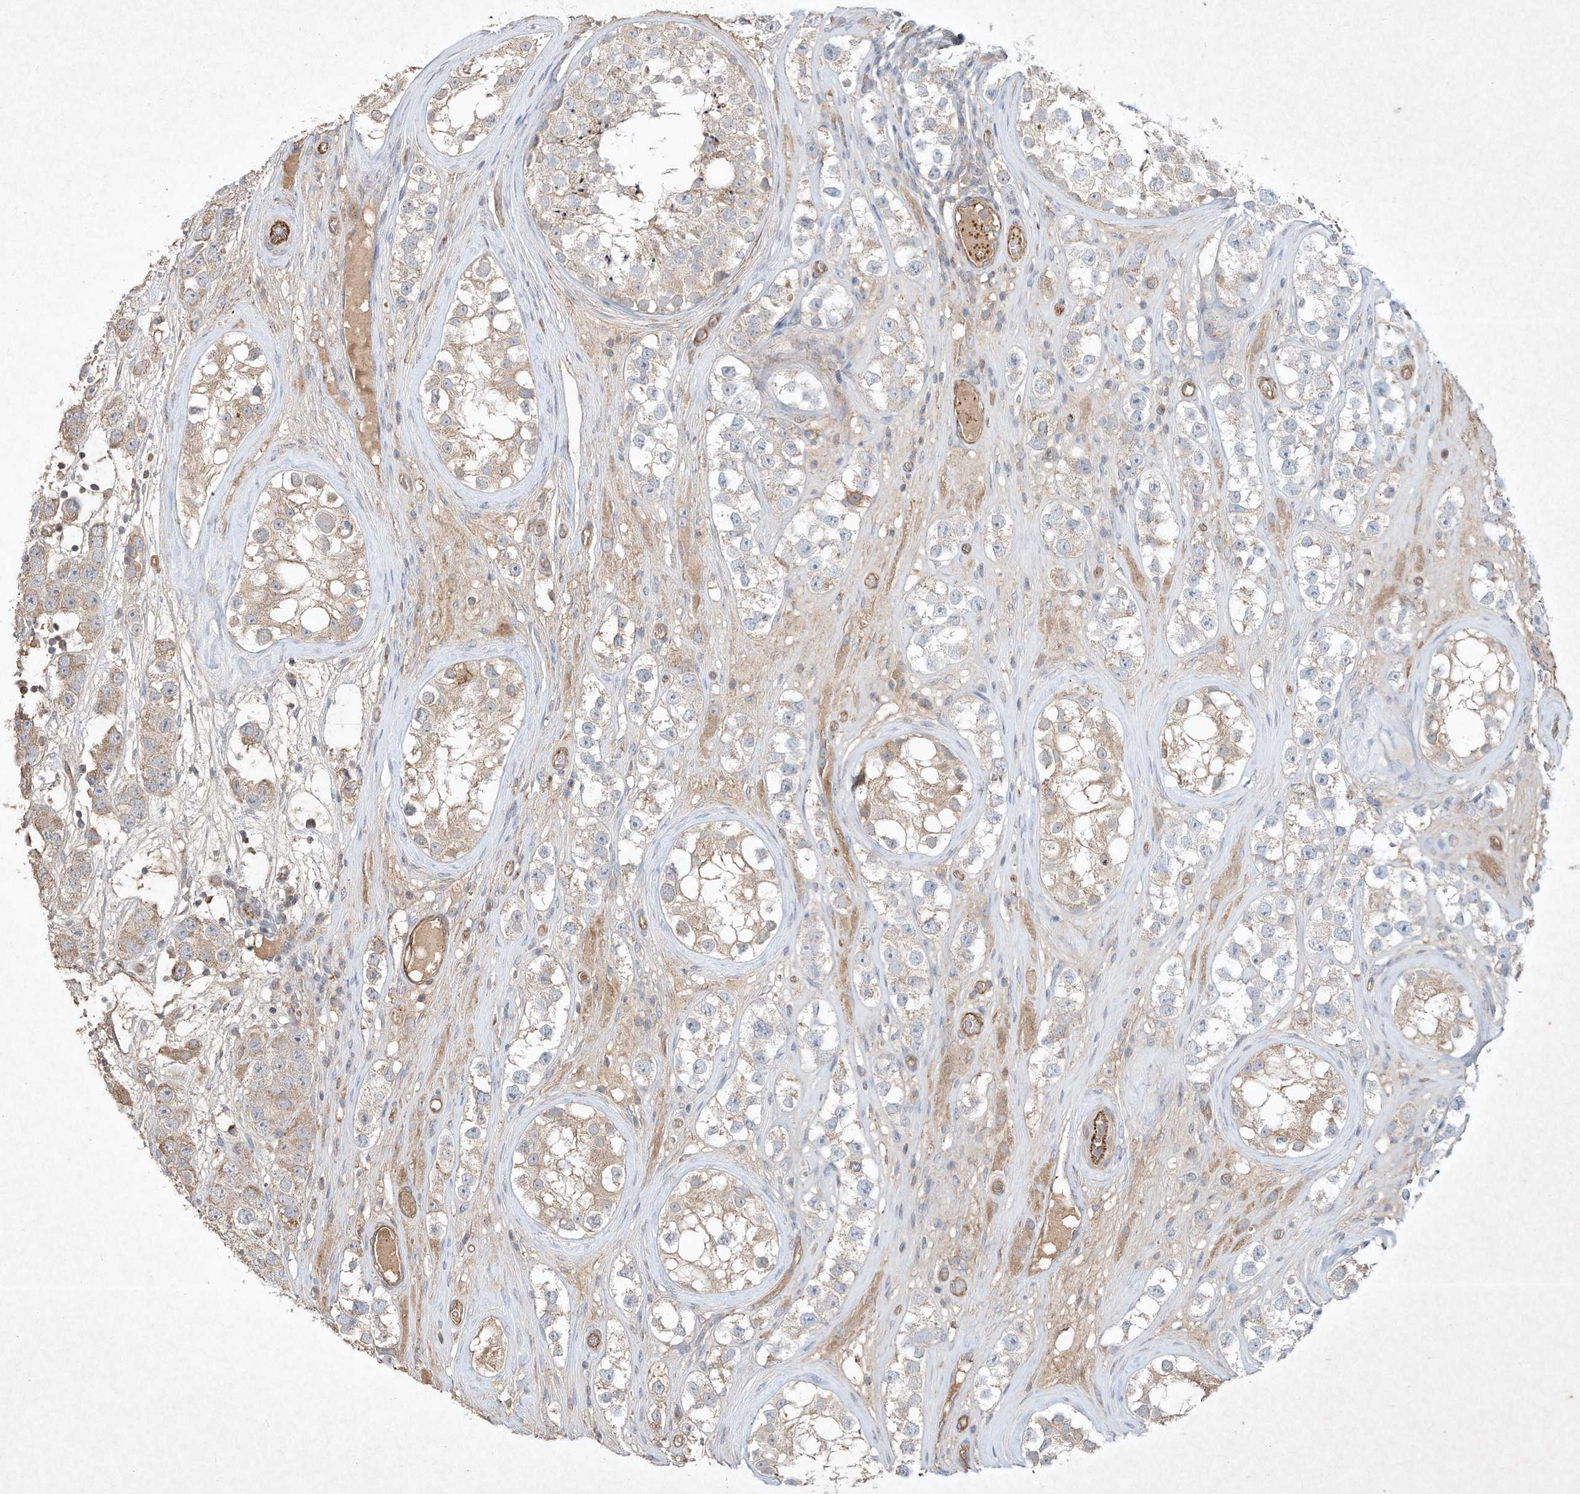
{"staining": {"intensity": "weak", "quantity": "25%-75%", "location": "cytoplasmic/membranous"}, "tissue": "testis cancer", "cell_type": "Tumor cells", "image_type": "cancer", "snomed": [{"axis": "morphology", "description": "Seminoma, NOS"}, {"axis": "topography", "description": "Testis"}], "caption": "Tumor cells show low levels of weak cytoplasmic/membranous expression in approximately 25%-75% of cells in human seminoma (testis). (DAB IHC, brown staining for protein, blue staining for nuclei).", "gene": "HTR5A", "patient": {"sex": "male", "age": 28}}